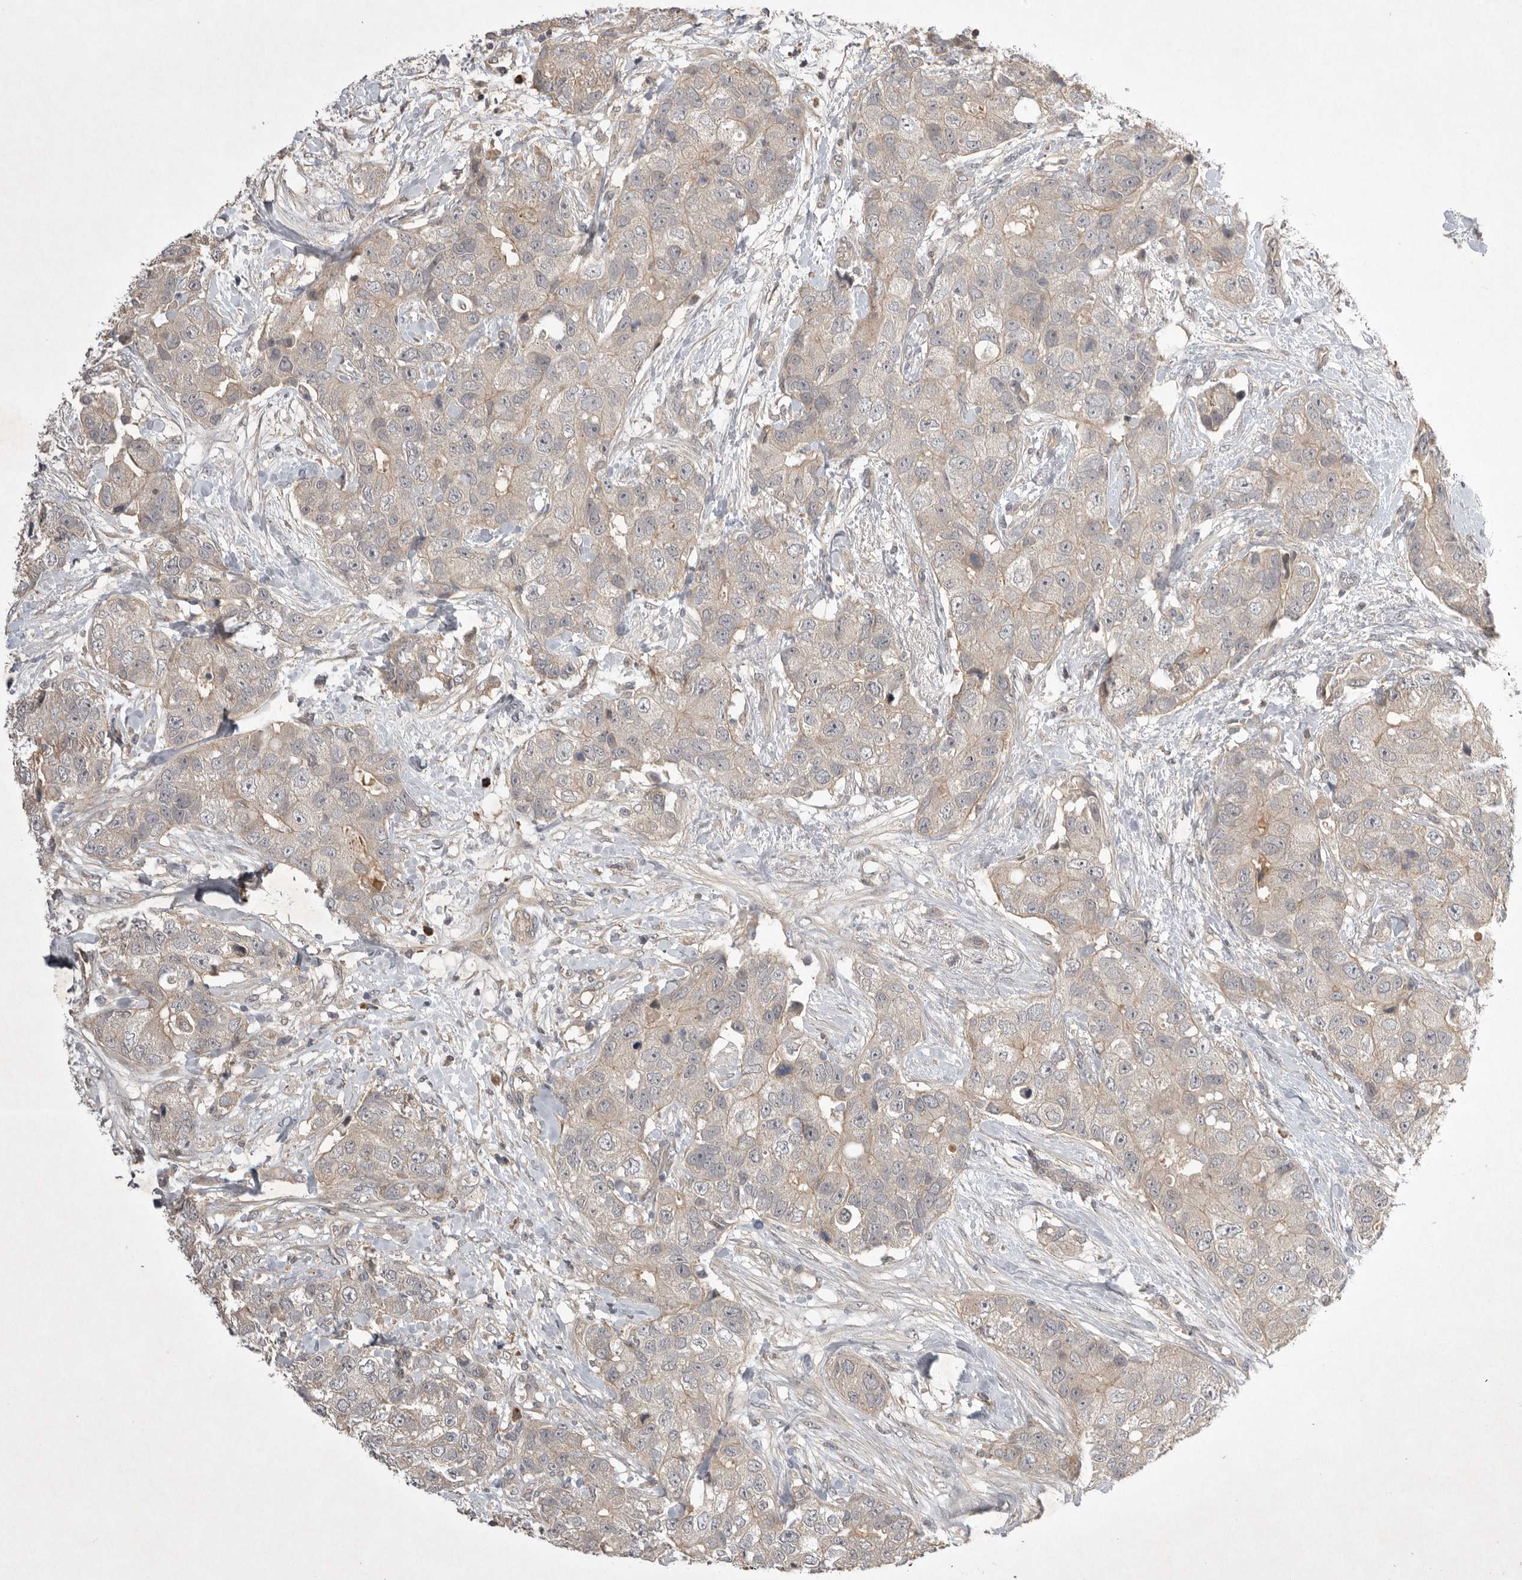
{"staining": {"intensity": "weak", "quantity": "<25%", "location": "cytoplasmic/membranous"}, "tissue": "breast cancer", "cell_type": "Tumor cells", "image_type": "cancer", "snomed": [{"axis": "morphology", "description": "Duct carcinoma"}, {"axis": "topography", "description": "Breast"}], "caption": "Tumor cells are negative for protein expression in human breast cancer.", "gene": "NRCAM", "patient": {"sex": "female", "age": 62}}